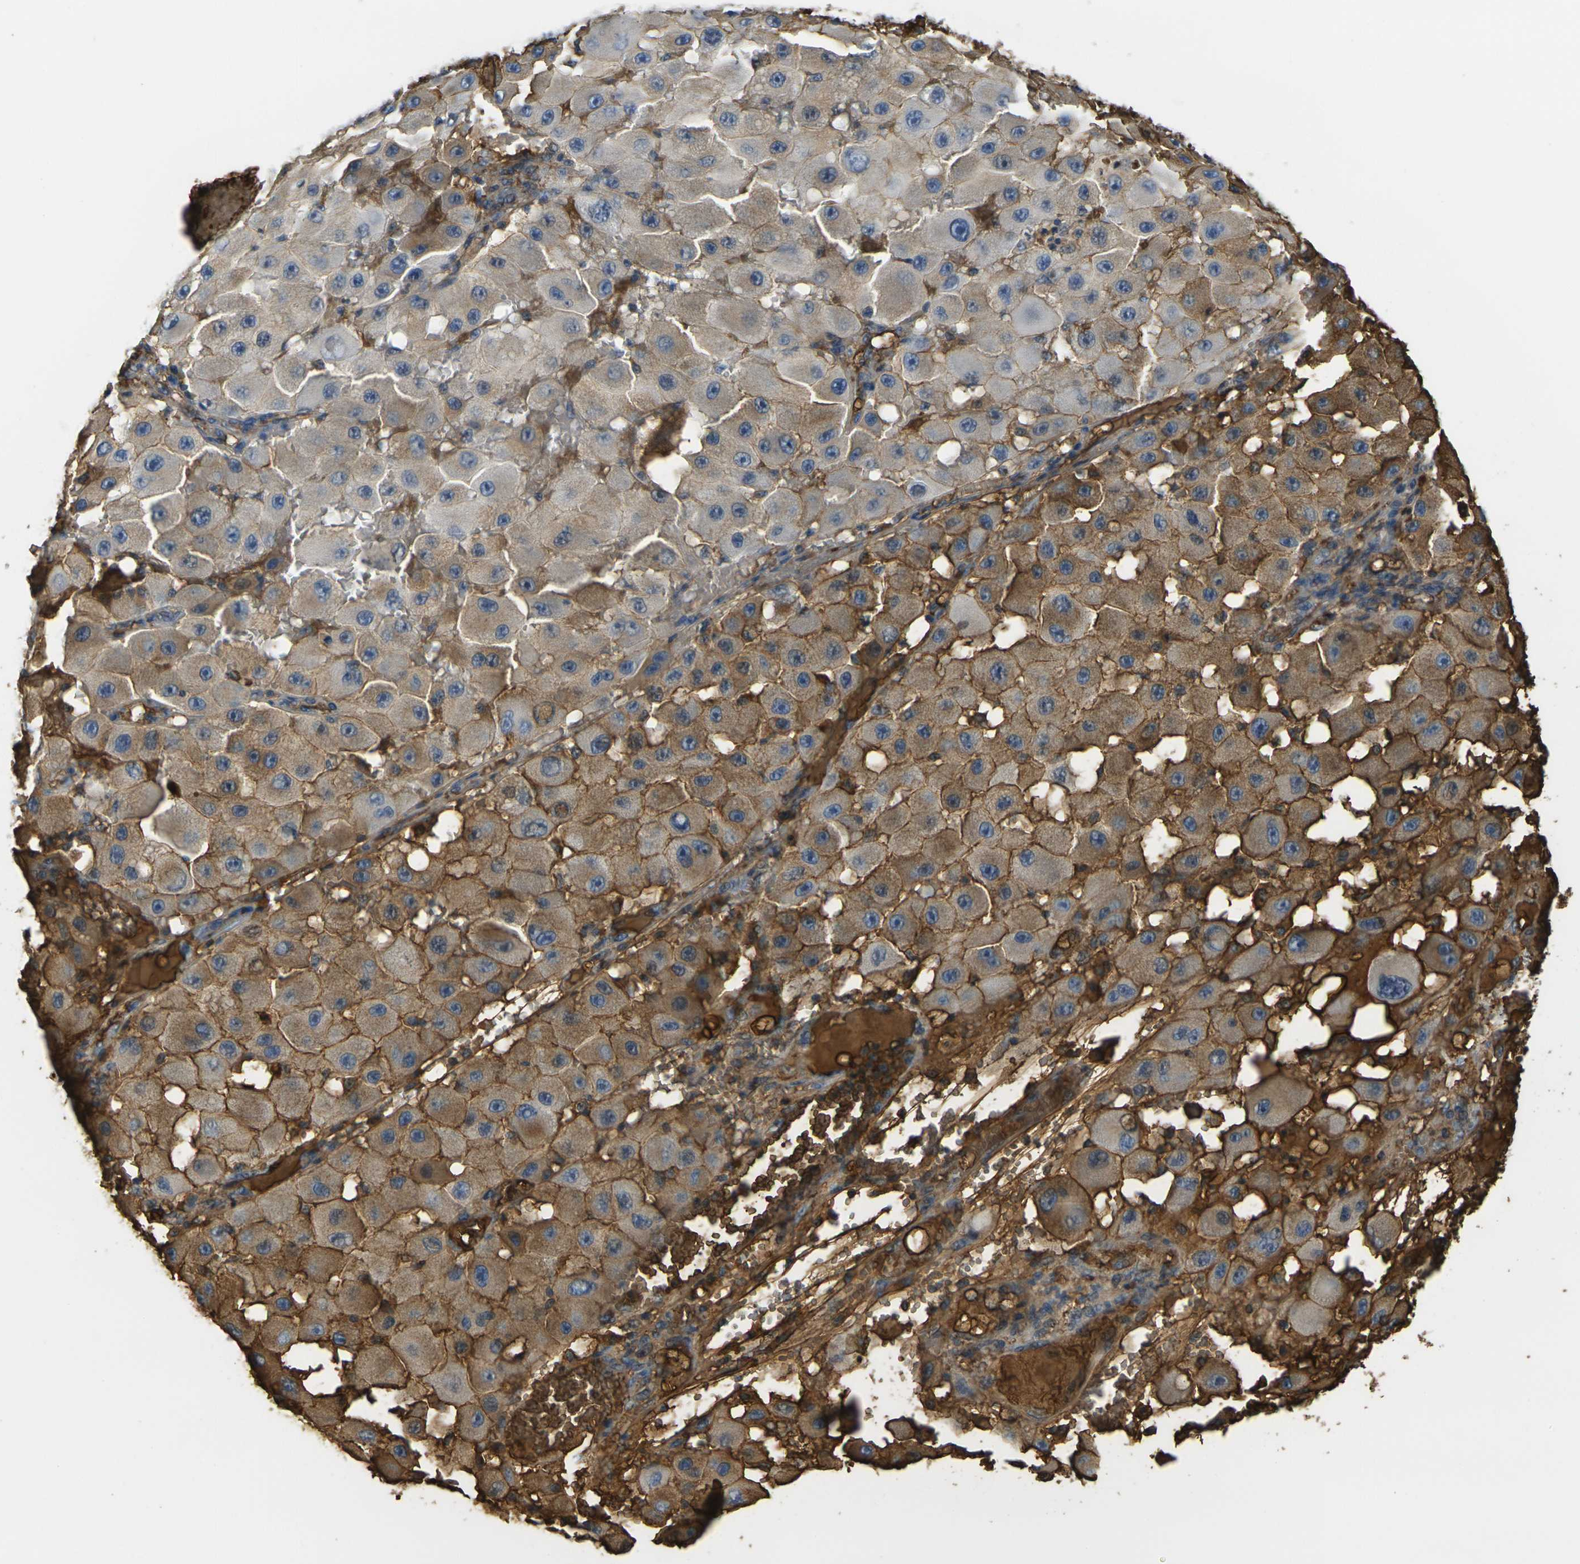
{"staining": {"intensity": "moderate", "quantity": ">75%", "location": "cytoplasmic/membranous"}, "tissue": "melanoma", "cell_type": "Tumor cells", "image_type": "cancer", "snomed": [{"axis": "morphology", "description": "Malignant melanoma, NOS"}, {"axis": "topography", "description": "Skin"}], "caption": "The histopathology image reveals staining of malignant melanoma, revealing moderate cytoplasmic/membranous protein staining (brown color) within tumor cells.", "gene": "PLCD1", "patient": {"sex": "female", "age": 81}}